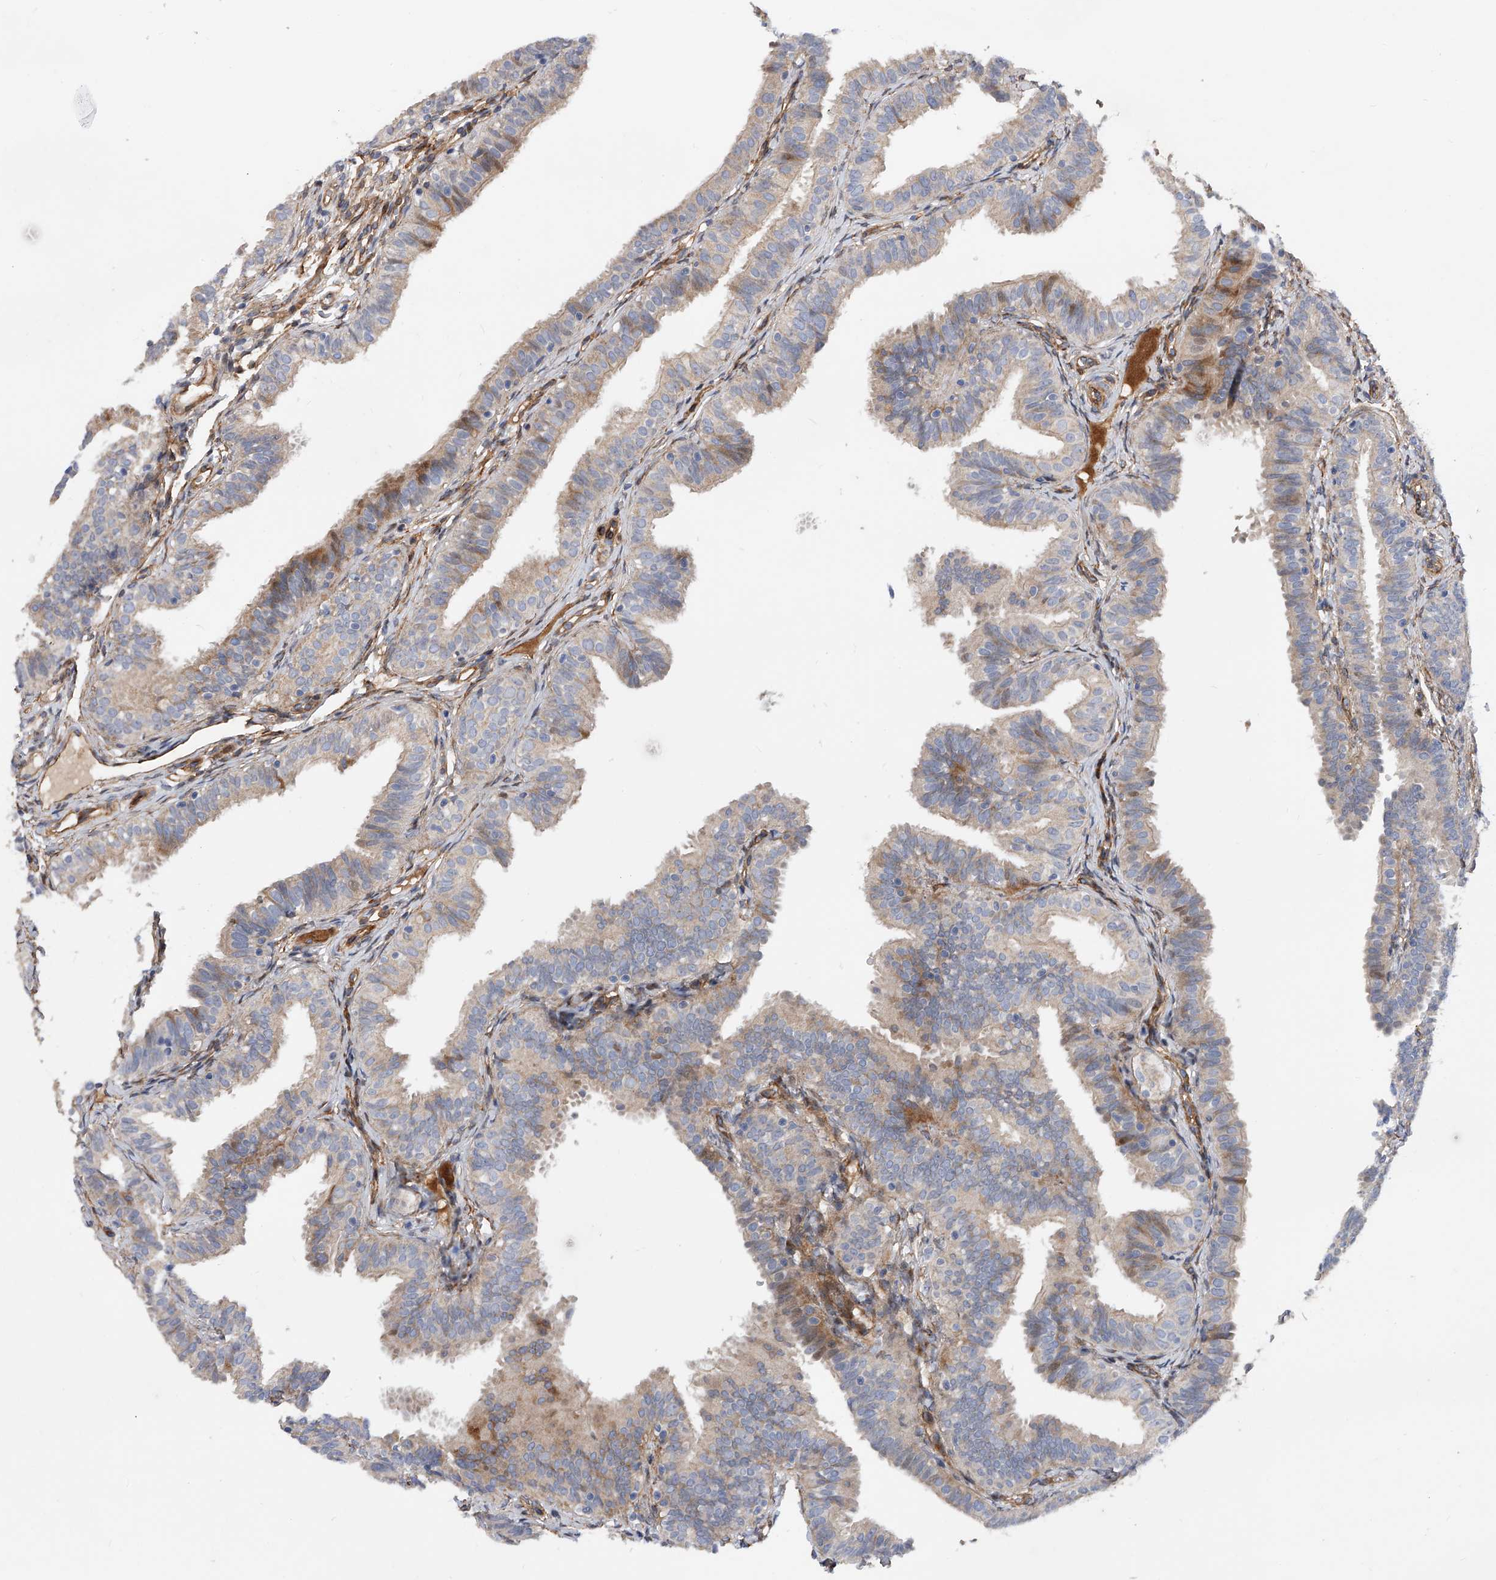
{"staining": {"intensity": "weak", "quantity": "<25%", "location": "cytoplasmic/membranous"}, "tissue": "fallopian tube", "cell_type": "Glandular cells", "image_type": "normal", "snomed": [{"axis": "morphology", "description": "Normal tissue, NOS"}, {"axis": "topography", "description": "Fallopian tube"}], "caption": "DAB (3,3'-diaminobenzidine) immunohistochemical staining of benign human fallopian tube shows no significant expression in glandular cells. The staining is performed using DAB (3,3'-diaminobenzidine) brown chromogen with nuclei counter-stained in using hematoxylin.", "gene": "PDSS2", "patient": {"sex": "female", "age": 35}}